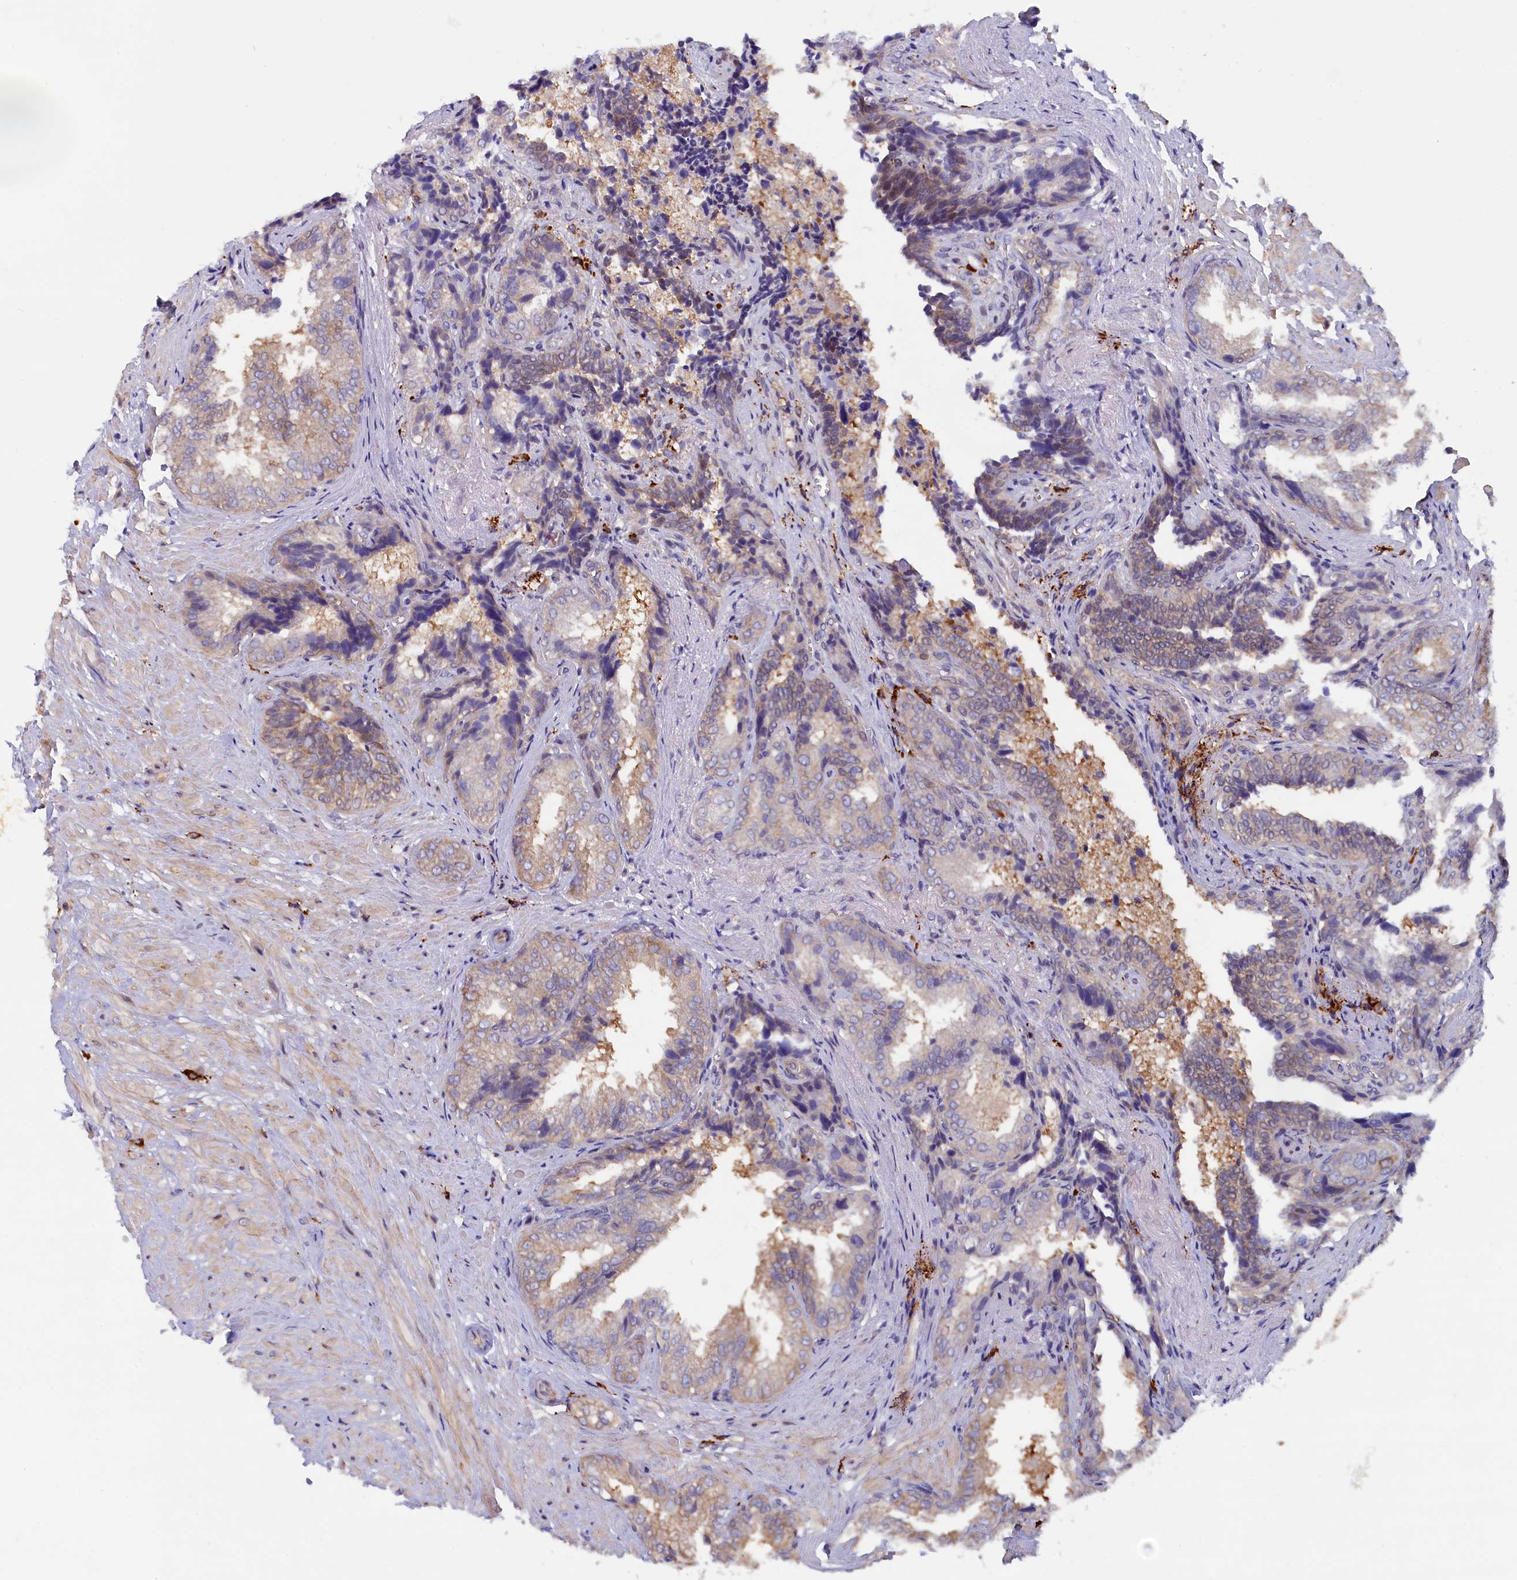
{"staining": {"intensity": "moderate", "quantity": ">75%", "location": "cytoplasmic/membranous"}, "tissue": "seminal vesicle", "cell_type": "Glandular cells", "image_type": "normal", "snomed": [{"axis": "morphology", "description": "Normal tissue, NOS"}, {"axis": "topography", "description": "Seminal veicle"}, {"axis": "topography", "description": "Peripheral nerve tissue"}], "caption": "Brown immunohistochemical staining in normal human seminal vesicle displays moderate cytoplasmic/membranous staining in about >75% of glandular cells.", "gene": "JPT2", "patient": {"sex": "male", "age": 63}}